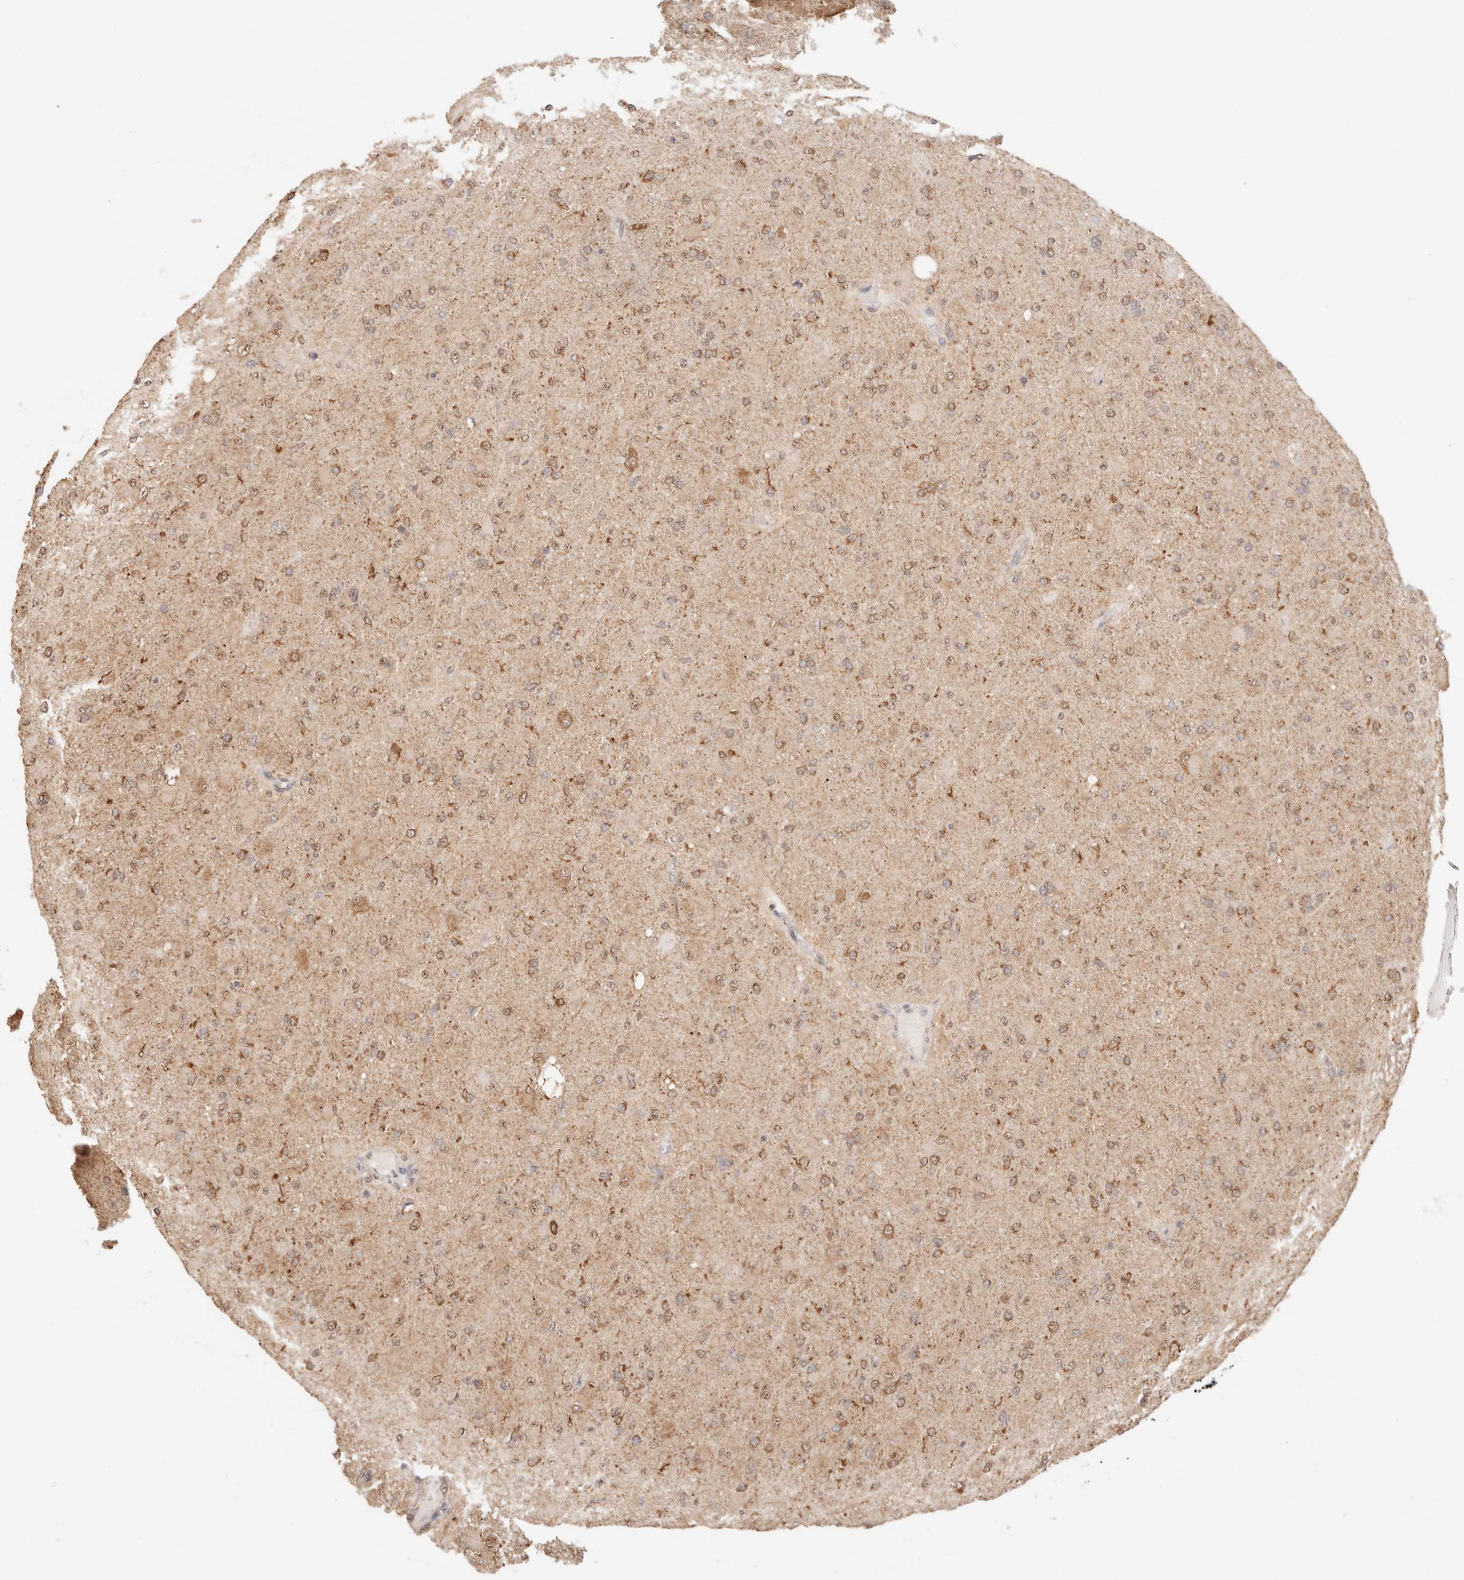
{"staining": {"intensity": "weak", "quantity": "25%-75%", "location": "cytoplasmic/membranous,nuclear"}, "tissue": "glioma", "cell_type": "Tumor cells", "image_type": "cancer", "snomed": [{"axis": "morphology", "description": "Glioma, malignant, High grade"}, {"axis": "topography", "description": "Cerebral cortex"}], "caption": "This is an image of IHC staining of high-grade glioma (malignant), which shows weak expression in the cytoplasmic/membranous and nuclear of tumor cells.", "gene": "IL1R2", "patient": {"sex": "female", "age": 36}}